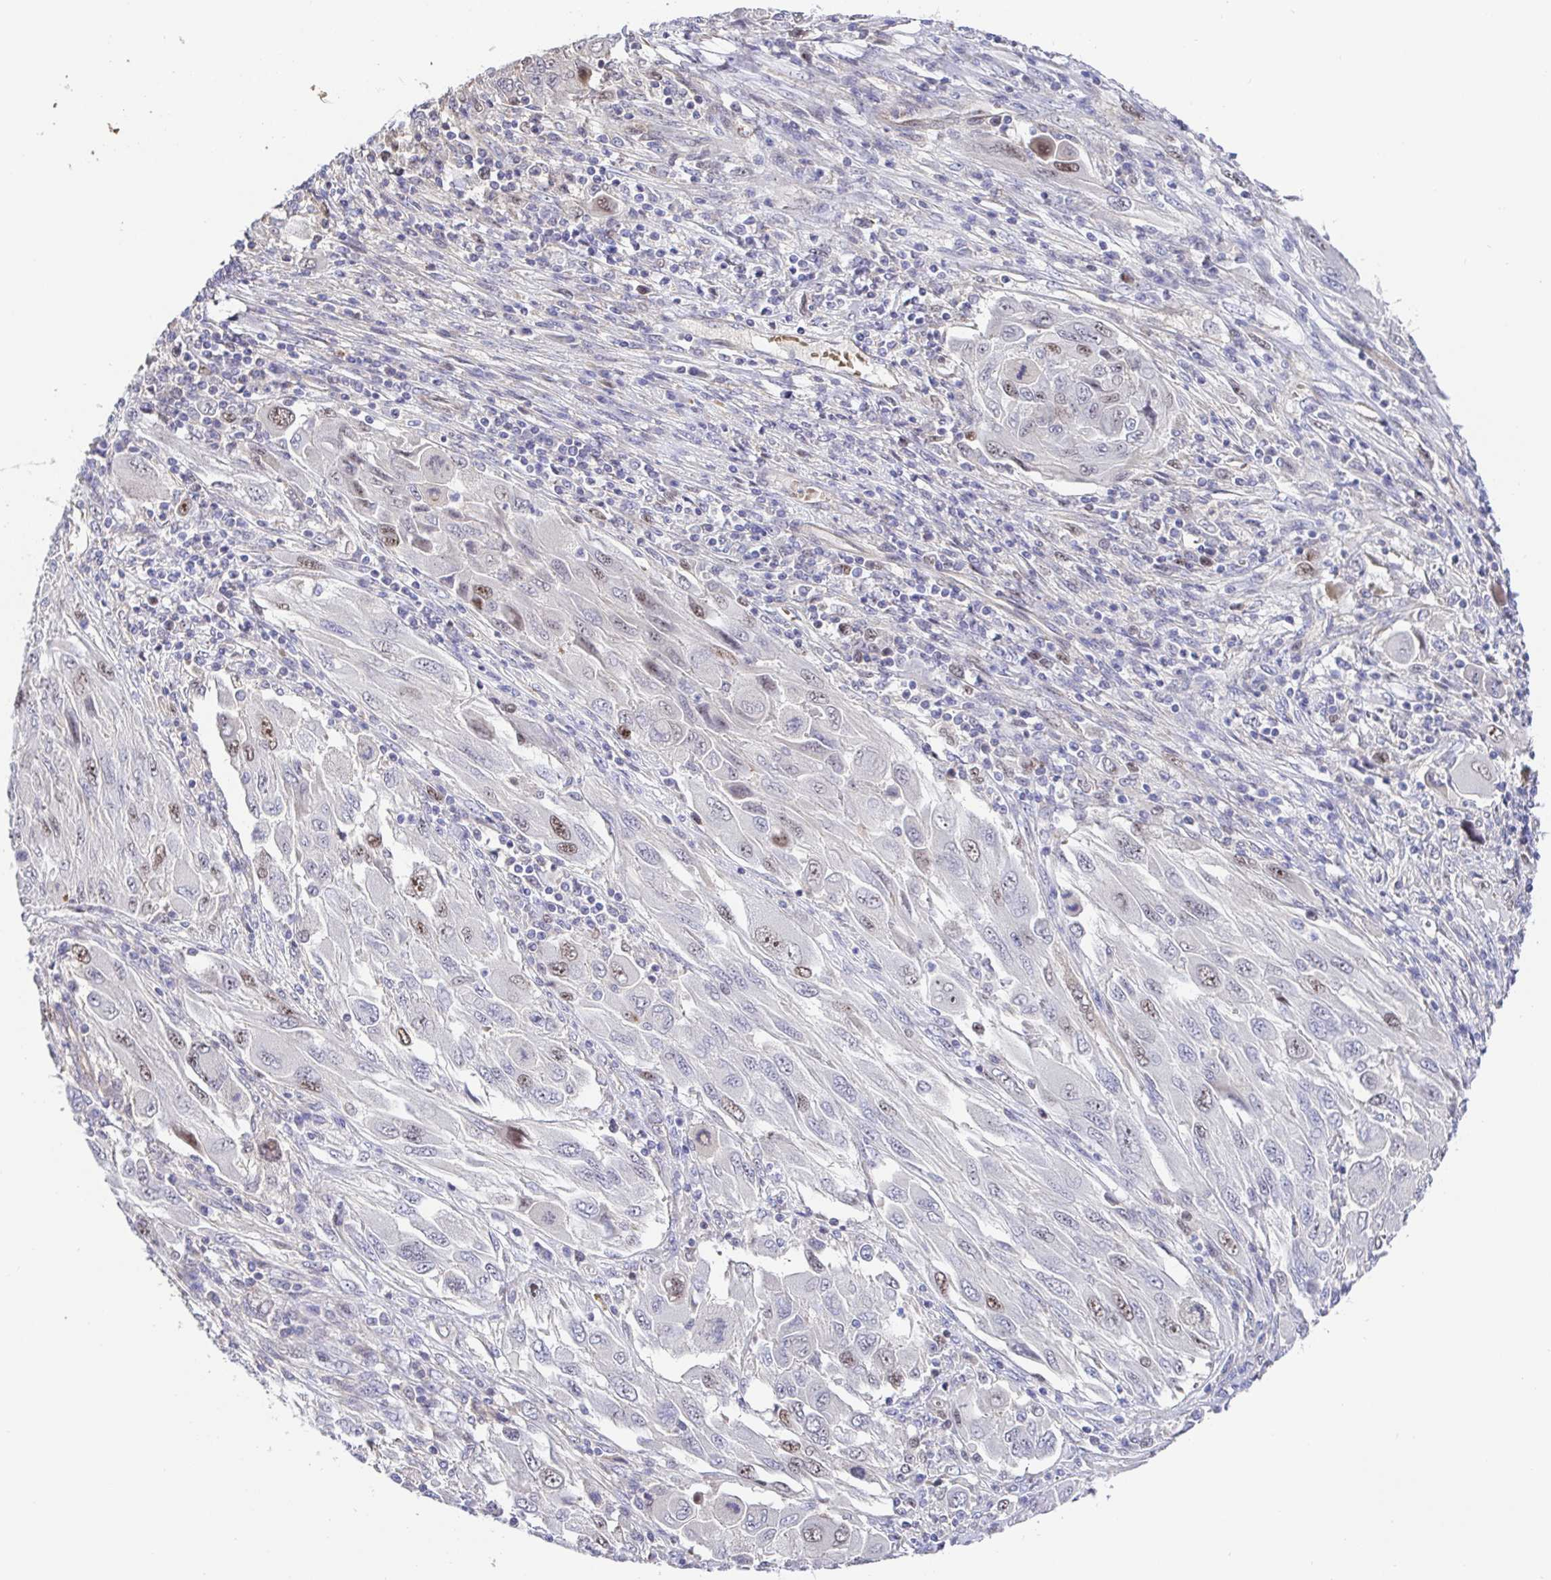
{"staining": {"intensity": "moderate", "quantity": "<25%", "location": "nuclear"}, "tissue": "melanoma", "cell_type": "Tumor cells", "image_type": "cancer", "snomed": [{"axis": "morphology", "description": "Malignant melanoma, NOS"}, {"axis": "topography", "description": "Skin"}], "caption": "This image demonstrates melanoma stained with immunohistochemistry (IHC) to label a protein in brown. The nuclear of tumor cells show moderate positivity for the protein. Nuclei are counter-stained blue.", "gene": "TIMELESS", "patient": {"sex": "female", "age": 91}}